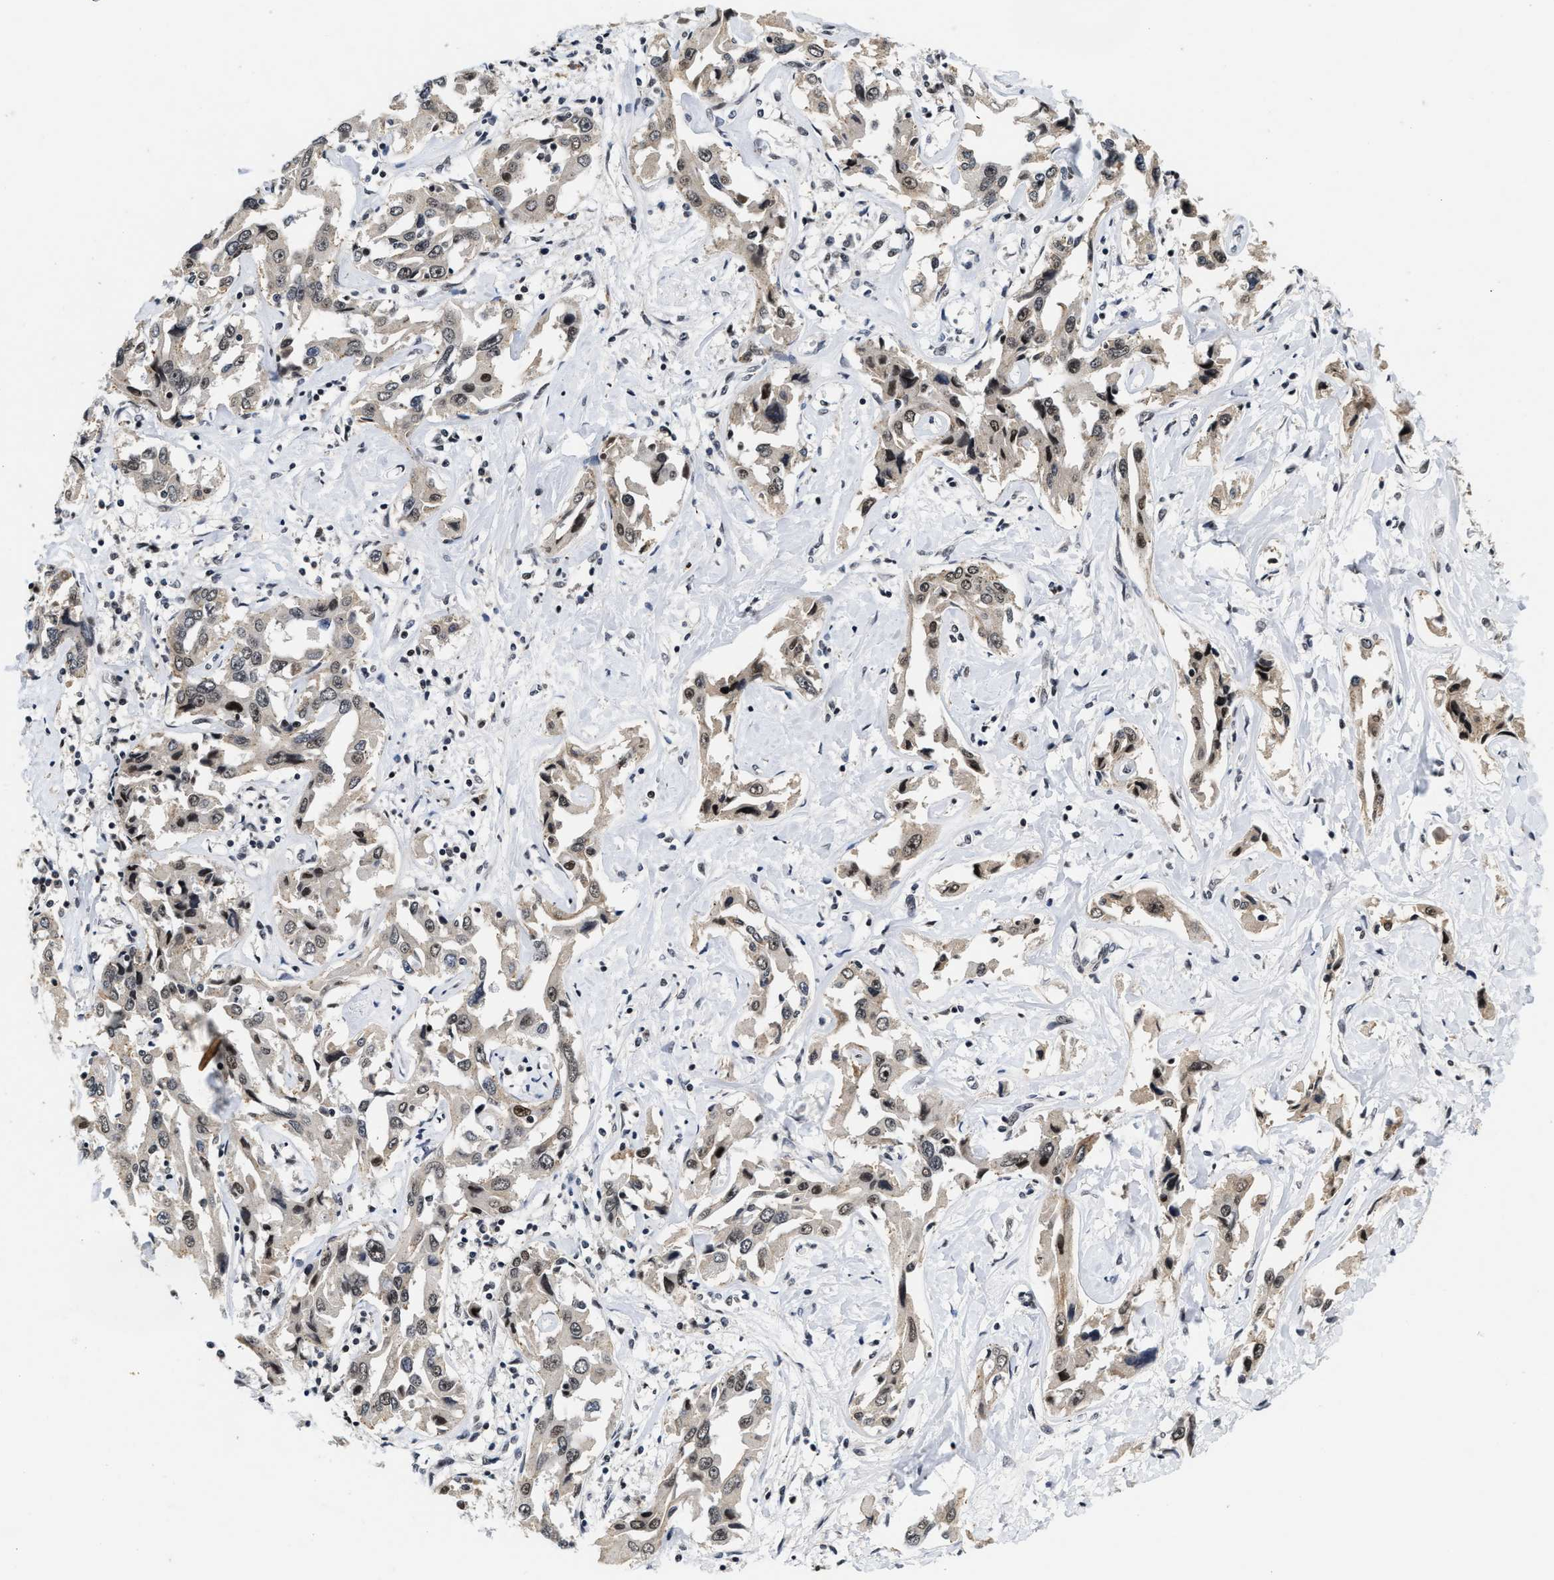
{"staining": {"intensity": "moderate", "quantity": "<25%", "location": "nuclear"}, "tissue": "liver cancer", "cell_type": "Tumor cells", "image_type": "cancer", "snomed": [{"axis": "morphology", "description": "Cholangiocarcinoma"}, {"axis": "topography", "description": "Liver"}], "caption": "Human liver cholangiocarcinoma stained with a protein marker demonstrates moderate staining in tumor cells.", "gene": "INIP", "patient": {"sex": "male", "age": 59}}